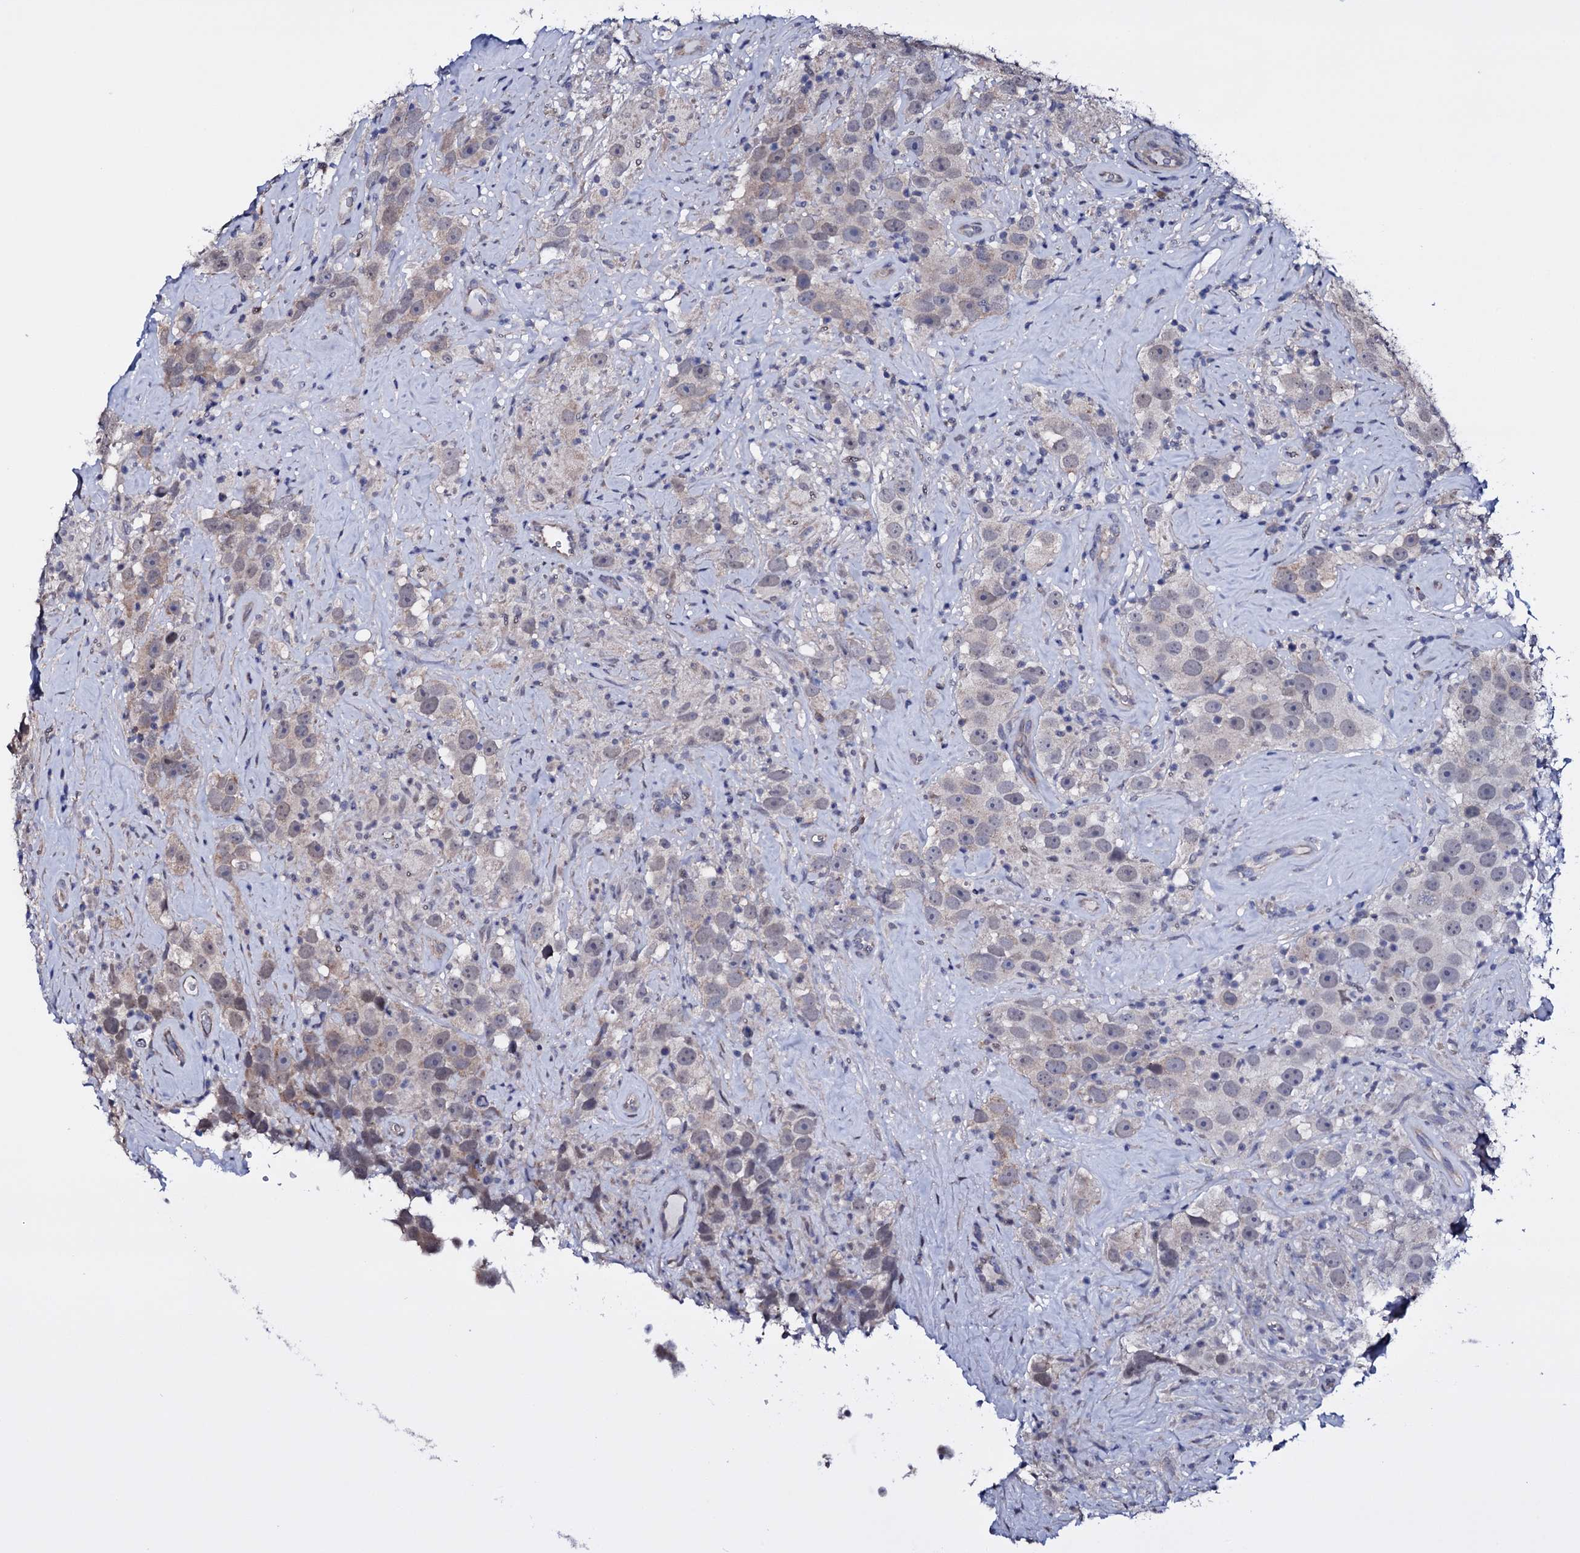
{"staining": {"intensity": "weak", "quantity": "25%-75%", "location": "cytoplasmic/membranous"}, "tissue": "testis cancer", "cell_type": "Tumor cells", "image_type": "cancer", "snomed": [{"axis": "morphology", "description": "Seminoma, NOS"}, {"axis": "topography", "description": "Testis"}], "caption": "High-power microscopy captured an immunohistochemistry (IHC) micrograph of testis cancer (seminoma), revealing weak cytoplasmic/membranous expression in approximately 25%-75% of tumor cells.", "gene": "GAREM1", "patient": {"sex": "male", "age": 49}}